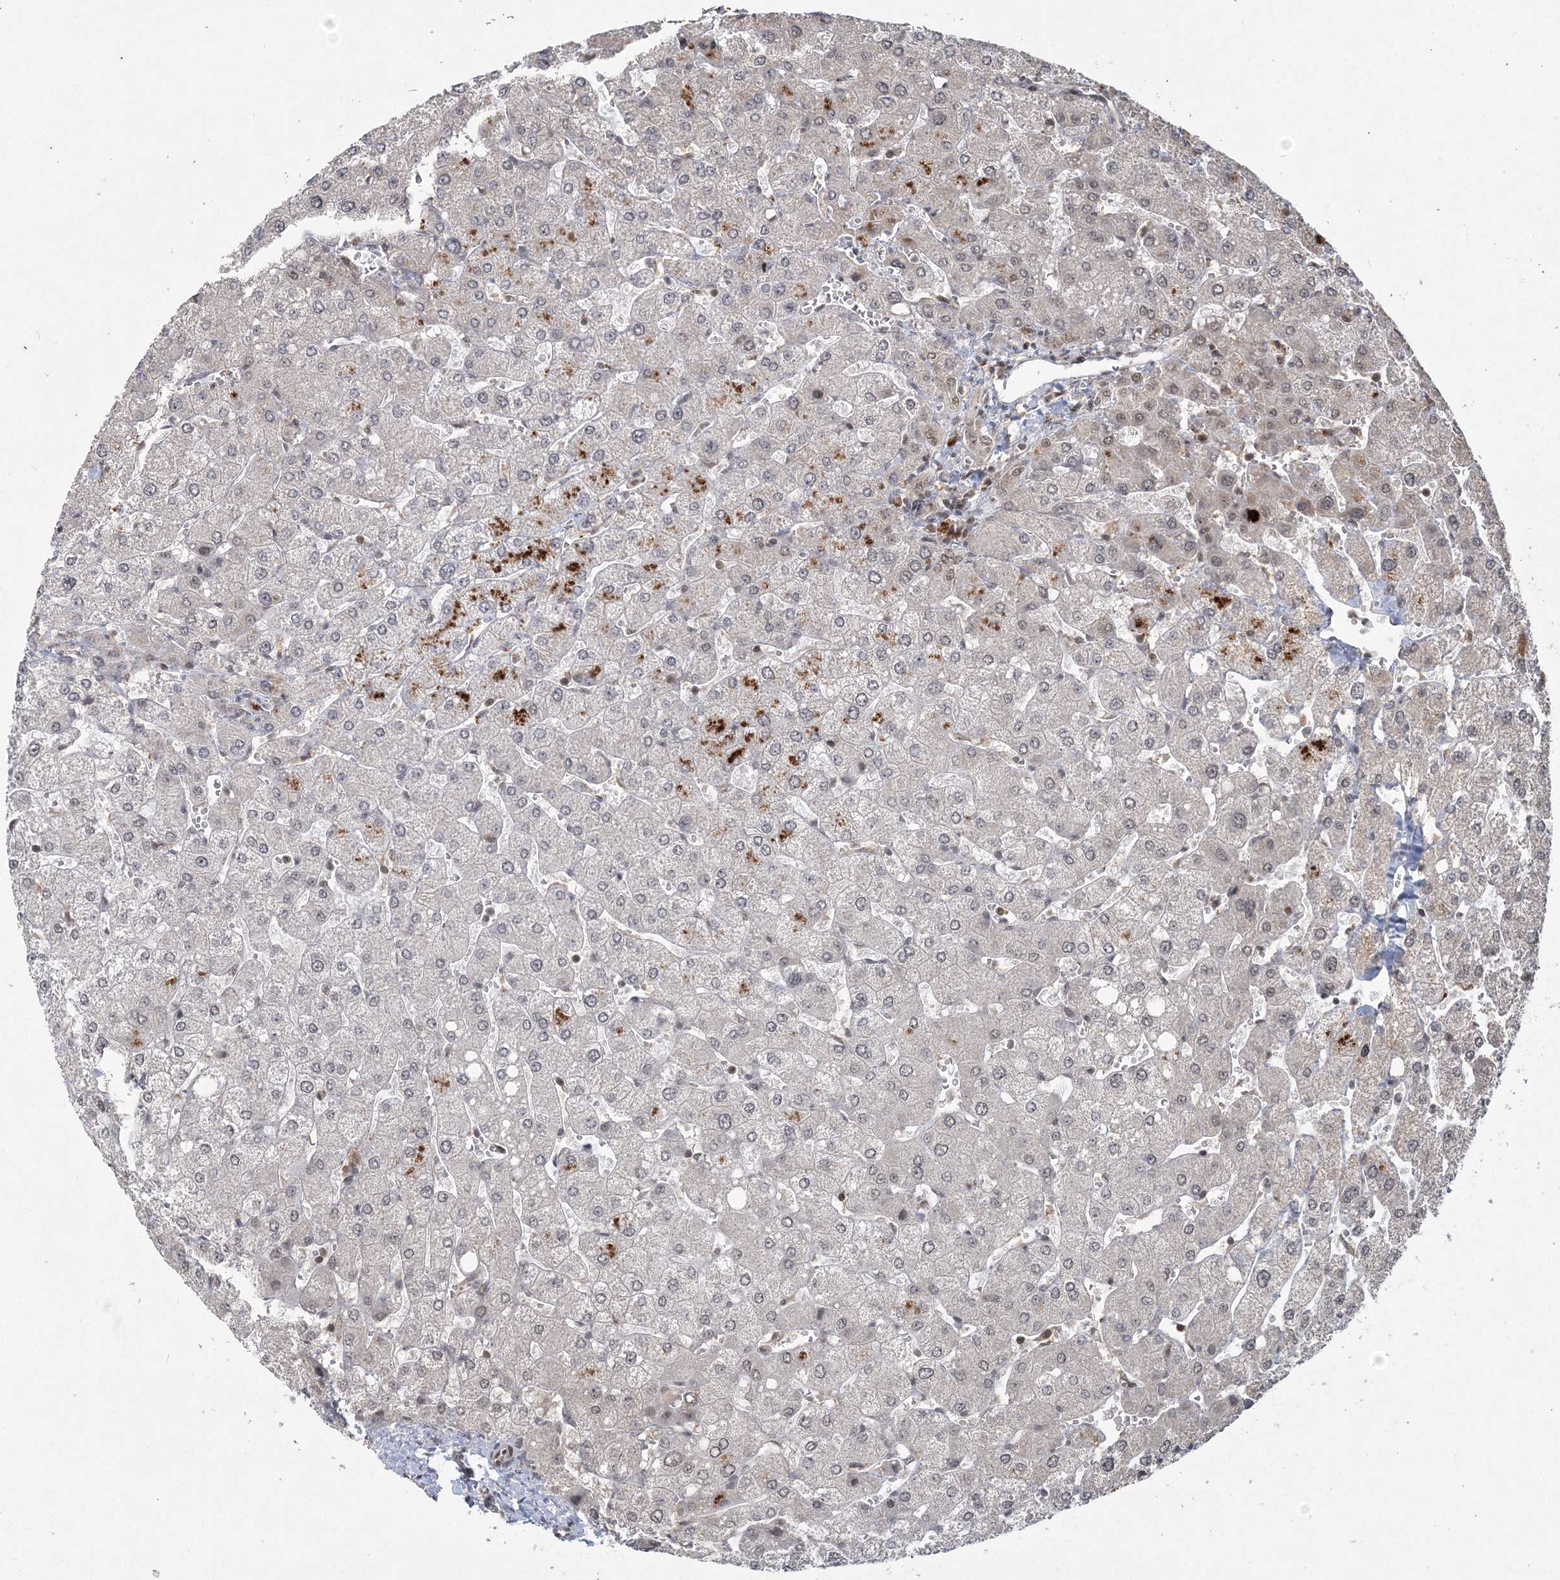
{"staining": {"intensity": "weak", "quantity": ">75%", "location": "nuclear"}, "tissue": "liver", "cell_type": "Cholangiocytes", "image_type": "normal", "snomed": [{"axis": "morphology", "description": "Normal tissue, NOS"}, {"axis": "topography", "description": "Liver"}], "caption": "Immunohistochemistry (DAB (3,3'-diaminobenzidine)) staining of benign liver demonstrates weak nuclear protein staining in approximately >75% of cholangiocytes. (DAB = brown stain, brightfield microscopy at high magnification).", "gene": "COPS7B", "patient": {"sex": "male", "age": 55}}